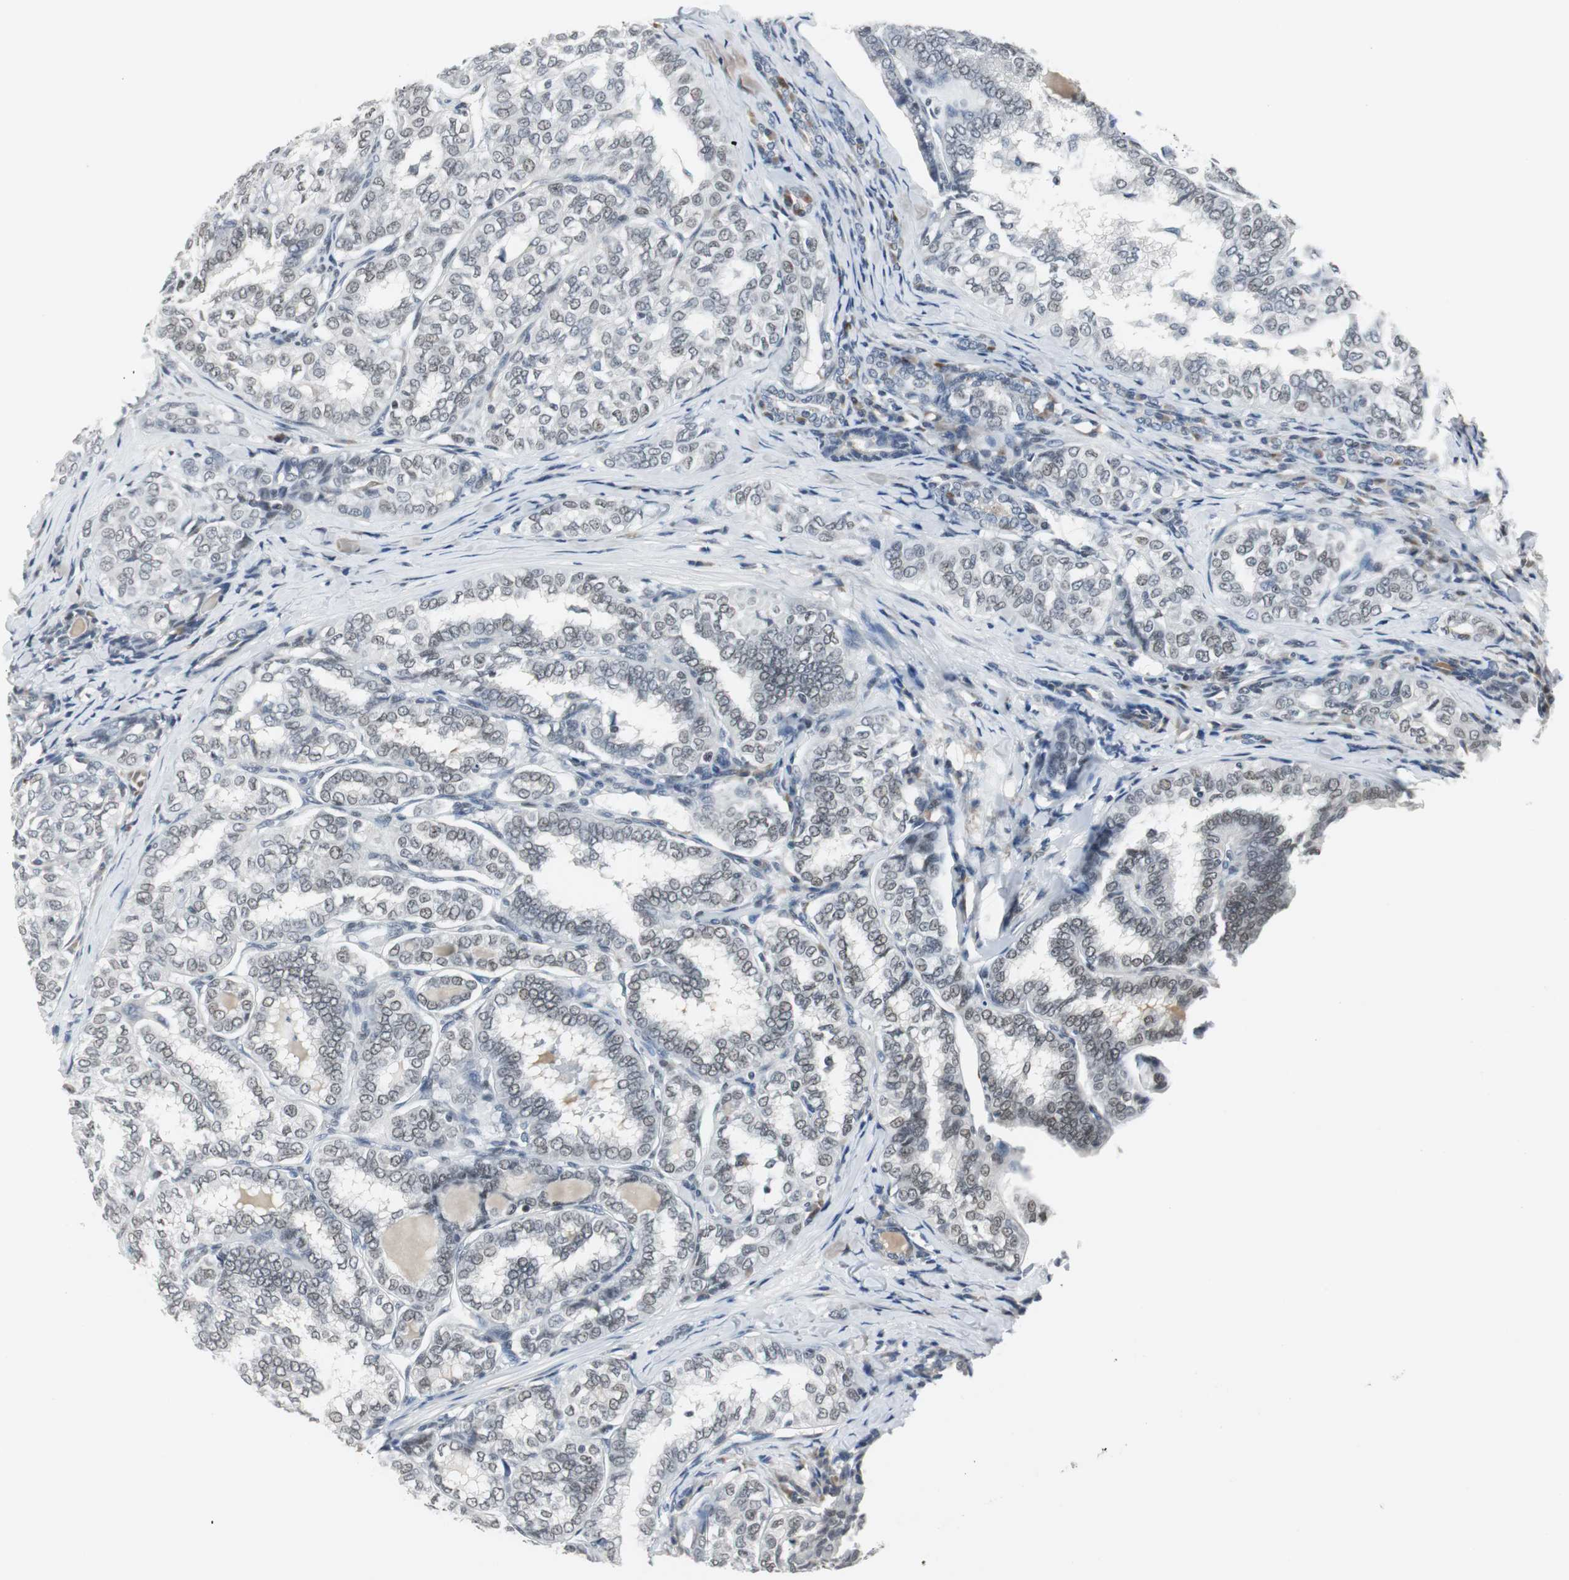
{"staining": {"intensity": "weak", "quantity": ">75%", "location": "nuclear"}, "tissue": "thyroid cancer", "cell_type": "Tumor cells", "image_type": "cancer", "snomed": [{"axis": "morphology", "description": "Papillary adenocarcinoma, NOS"}, {"axis": "topography", "description": "Thyroid gland"}], "caption": "Weak nuclear positivity is appreciated in approximately >75% of tumor cells in thyroid papillary adenocarcinoma.", "gene": "ELK1", "patient": {"sex": "female", "age": 30}}